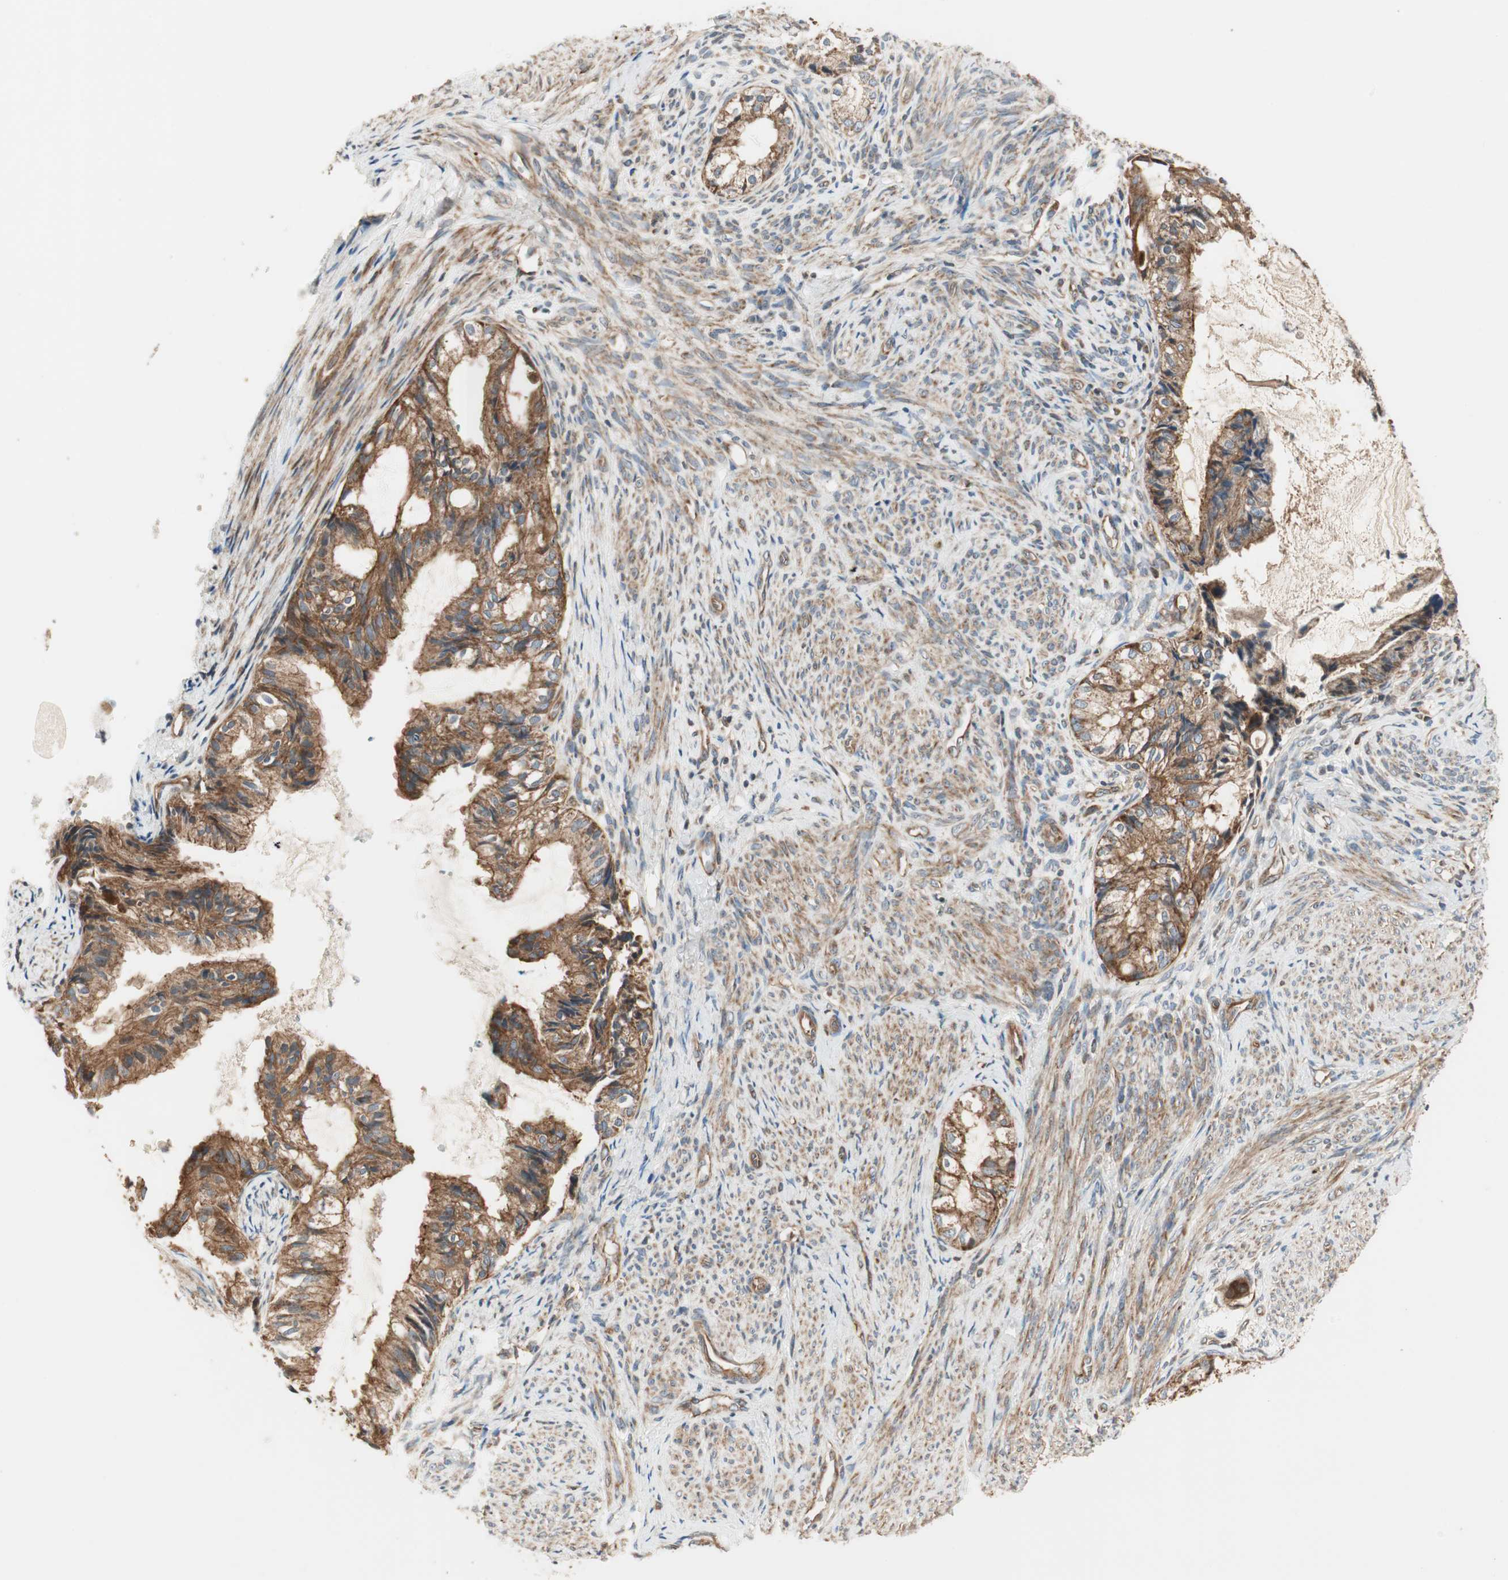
{"staining": {"intensity": "strong", "quantity": ">75%", "location": "cytoplasmic/membranous"}, "tissue": "cervical cancer", "cell_type": "Tumor cells", "image_type": "cancer", "snomed": [{"axis": "morphology", "description": "Normal tissue, NOS"}, {"axis": "morphology", "description": "Adenocarcinoma, NOS"}, {"axis": "topography", "description": "Cervix"}, {"axis": "topography", "description": "Endometrium"}], "caption": "Protein expression by immunohistochemistry displays strong cytoplasmic/membranous staining in about >75% of tumor cells in cervical cancer (adenocarcinoma).", "gene": "CTTNBP2NL", "patient": {"sex": "female", "age": 86}}